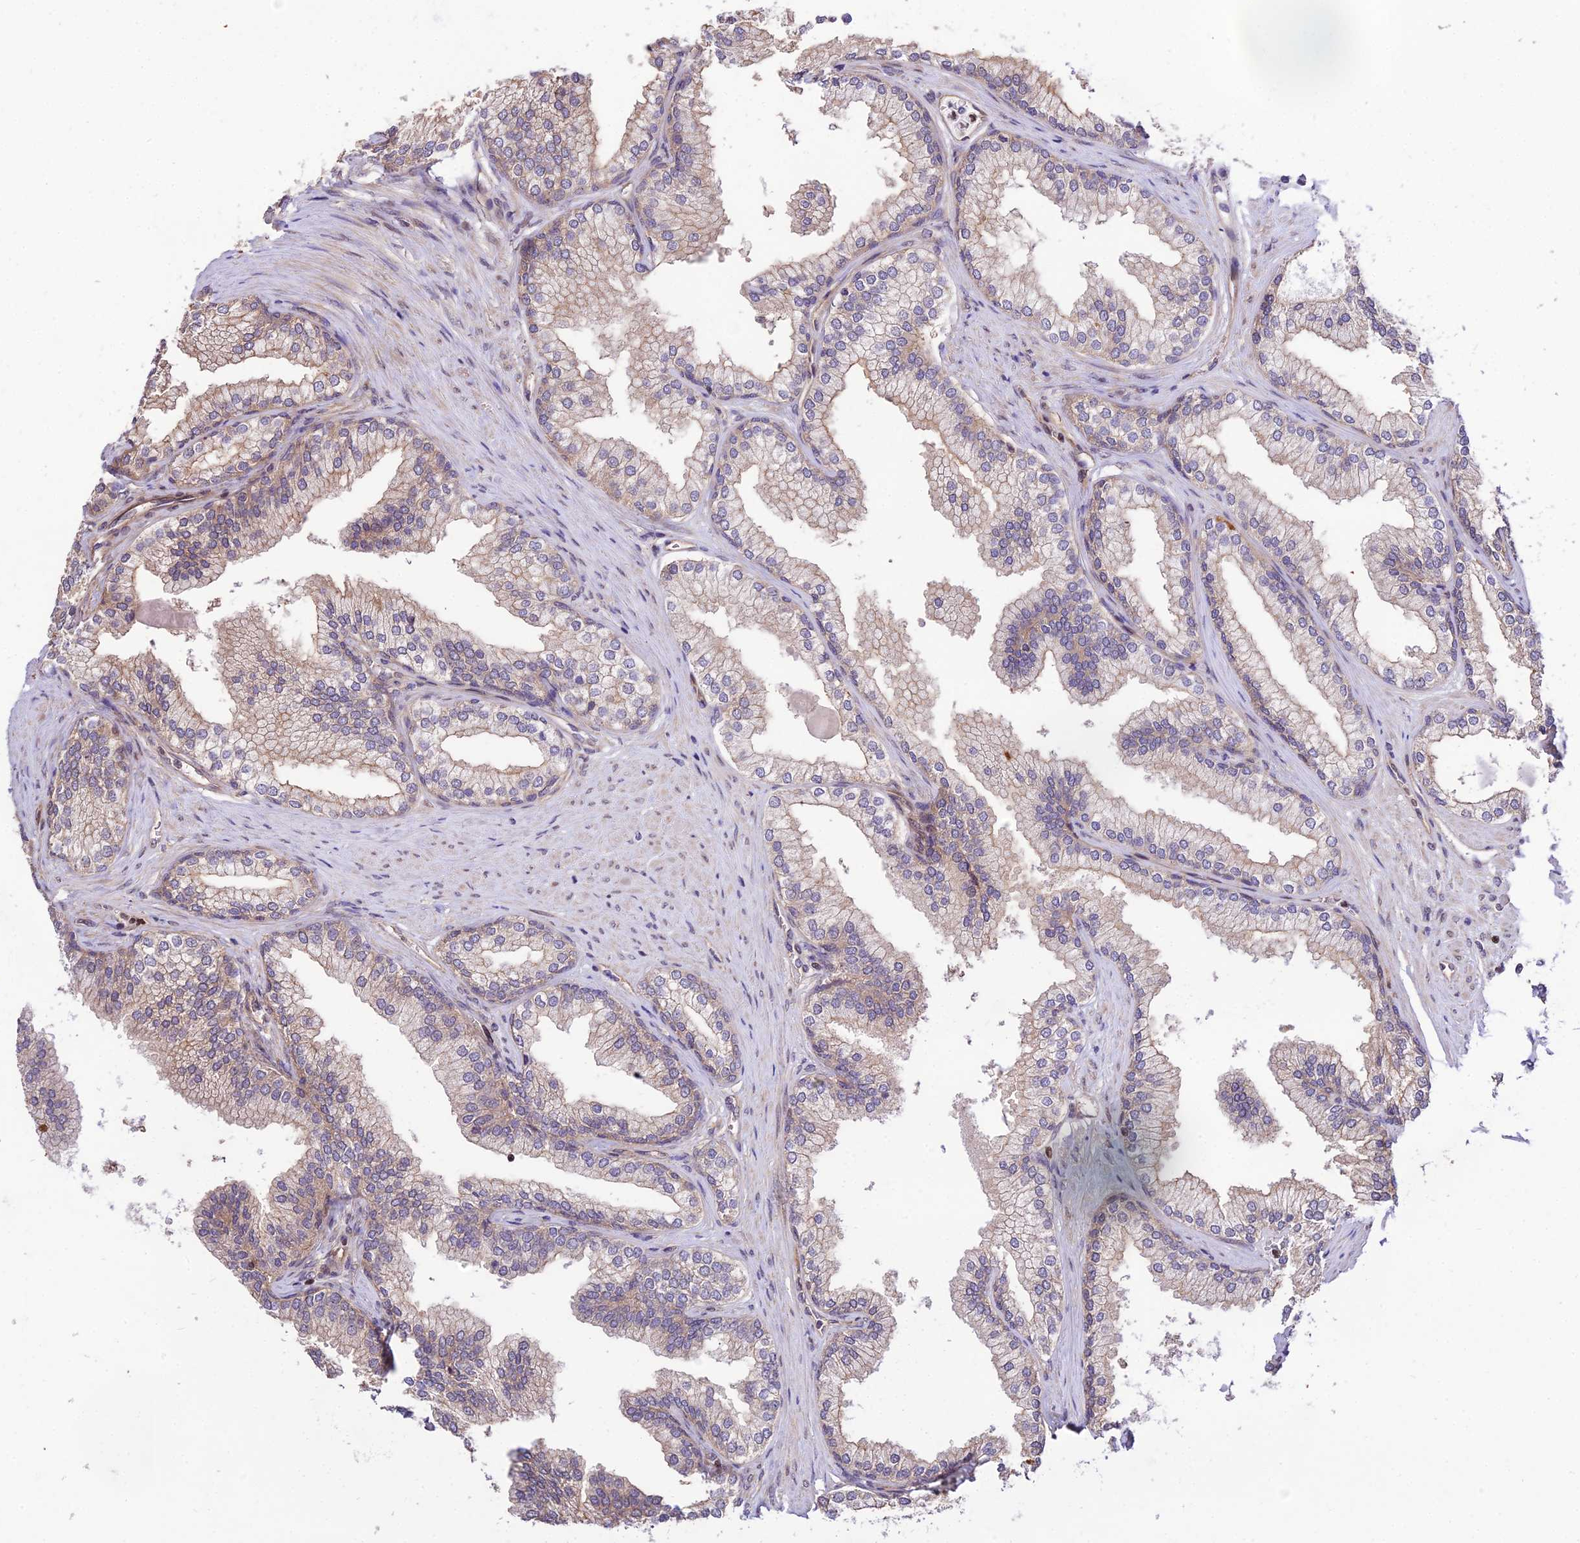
{"staining": {"intensity": "moderate", "quantity": "25%-75%", "location": "cytoplasmic/membranous"}, "tissue": "prostate", "cell_type": "Glandular cells", "image_type": "normal", "snomed": [{"axis": "morphology", "description": "Normal tissue, NOS"}, {"axis": "topography", "description": "Prostate"}], "caption": "High-power microscopy captured an immunohistochemistry micrograph of normal prostate, revealing moderate cytoplasmic/membranous expression in about 25%-75% of glandular cells. The staining was performed using DAB, with brown indicating positive protein expression. Nuclei are stained blue with hematoxylin.", "gene": "SMG6", "patient": {"sex": "male", "age": 76}}